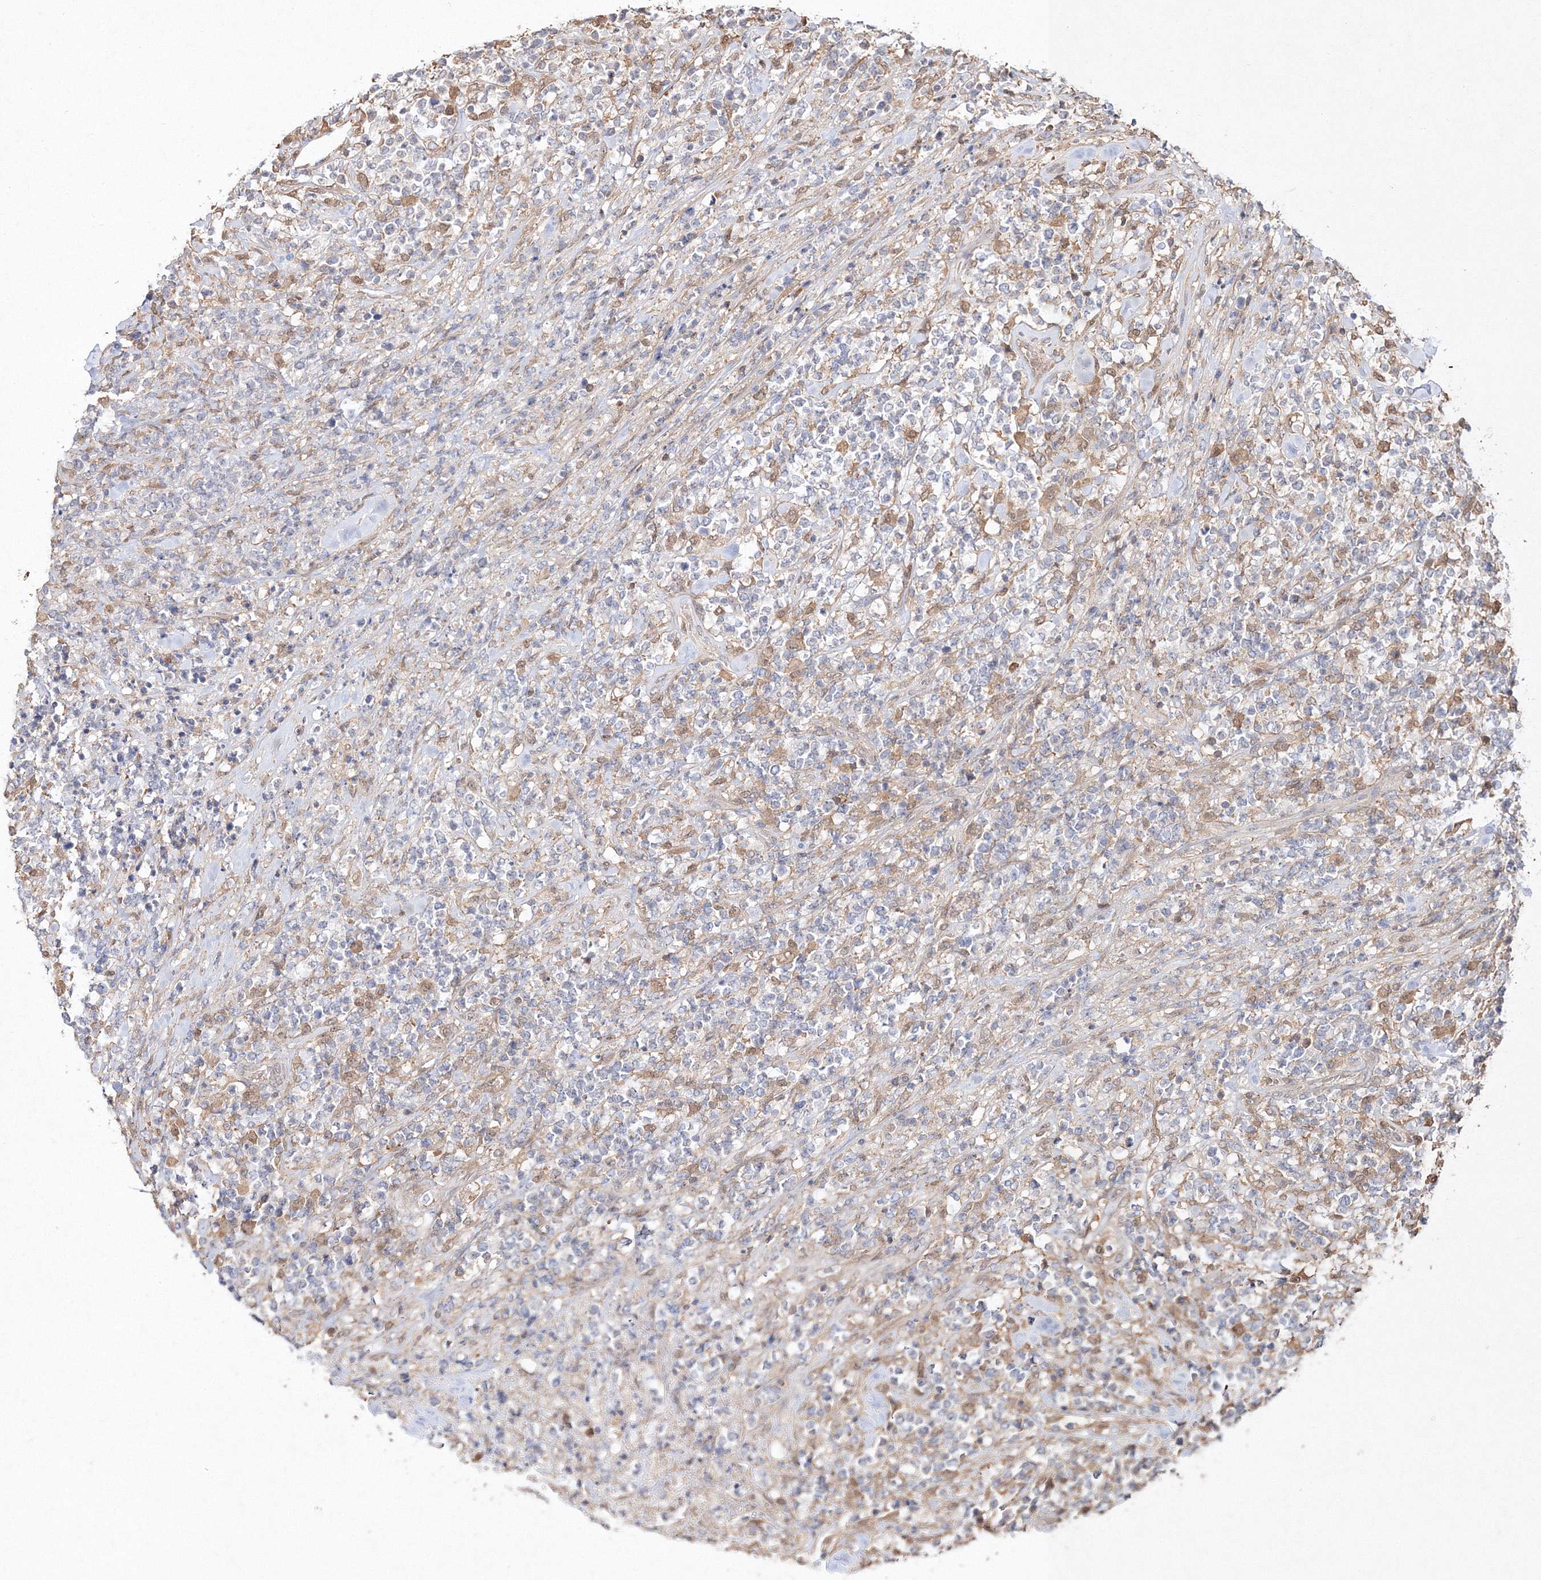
{"staining": {"intensity": "negative", "quantity": "none", "location": "none"}, "tissue": "lymphoma", "cell_type": "Tumor cells", "image_type": "cancer", "snomed": [{"axis": "morphology", "description": "Malignant lymphoma, non-Hodgkin's type, High grade"}, {"axis": "topography", "description": "Soft tissue"}], "caption": "Lymphoma was stained to show a protein in brown. There is no significant staining in tumor cells.", "gene": "S100A11", "patient": {"sex": "male", "age": 18}}